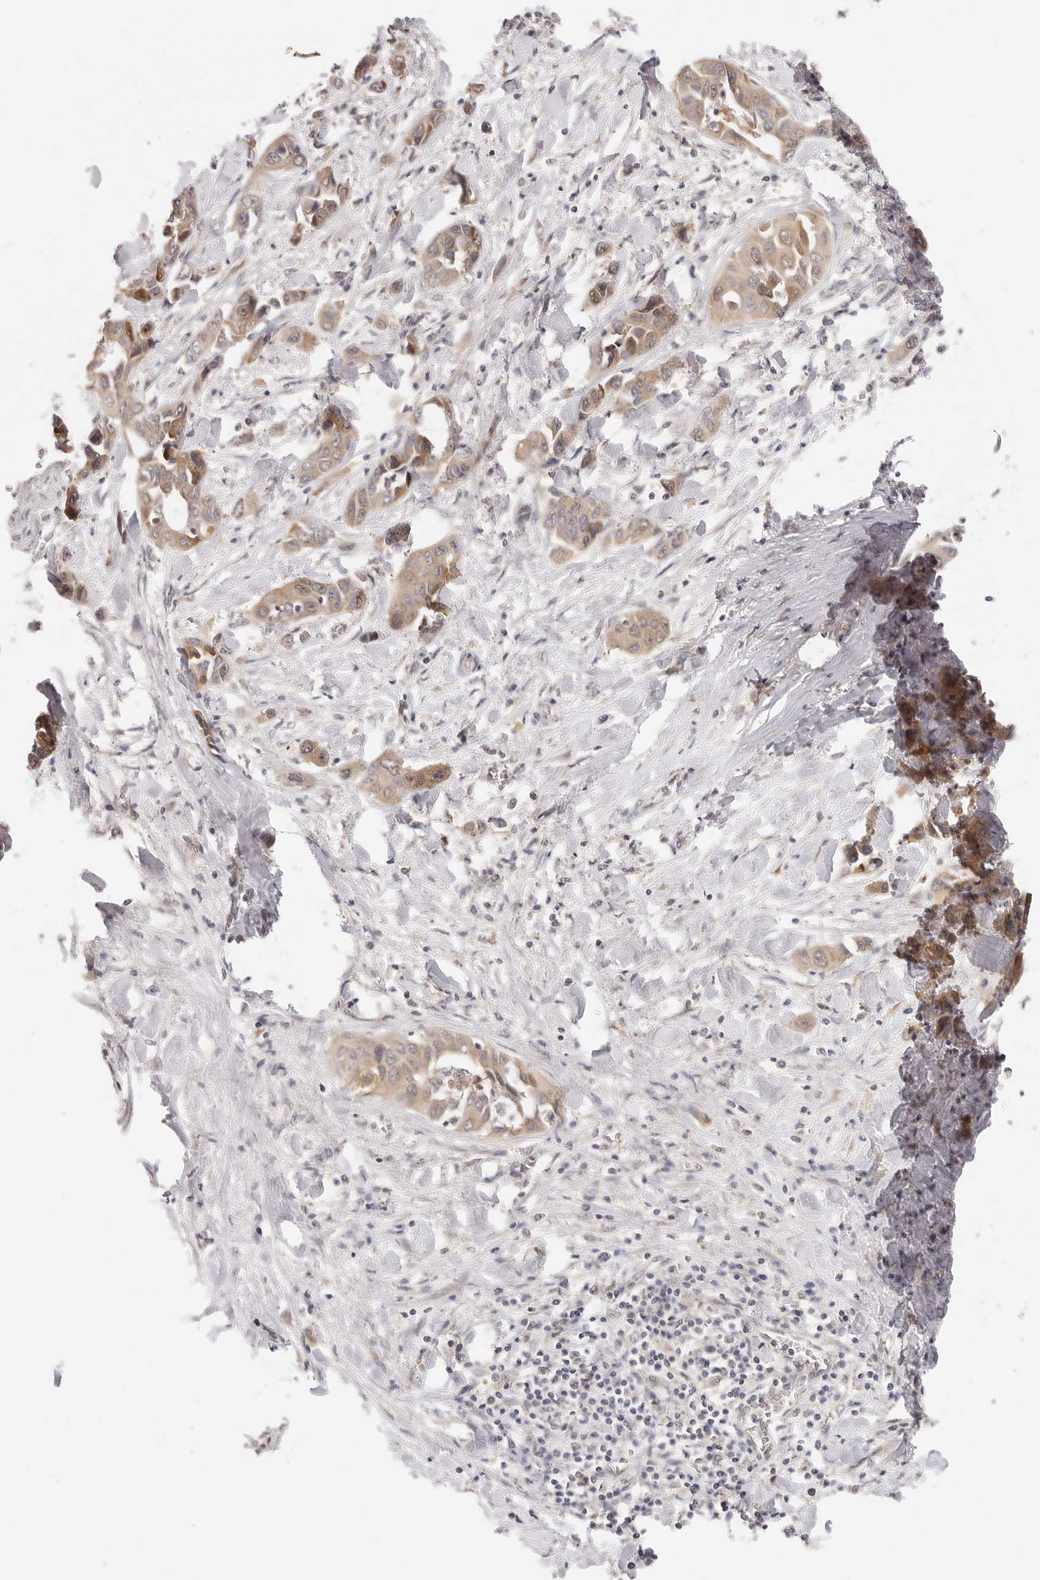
{"staining": {"intensity": "weak", "quantity": ">75%", "location": "cytoplasmic/membranous"}, "tissue": "liver cancer", "cell_type": "Tumor cells", "image_type": "cancer", "snomed": [{"axis": "morphology", "description": "Cholangiocarcinoma"}, {"axis": "topography", "description": "Liver"}], "caption": "Cholangiocarcinoma (liver) stained for a protein (brown) displays weak cytoplasmic/membranous positive positivity in about >75% of tumor cells.", "gene": "GGPS1", "patient": {"sex": "female", "age": 52}}